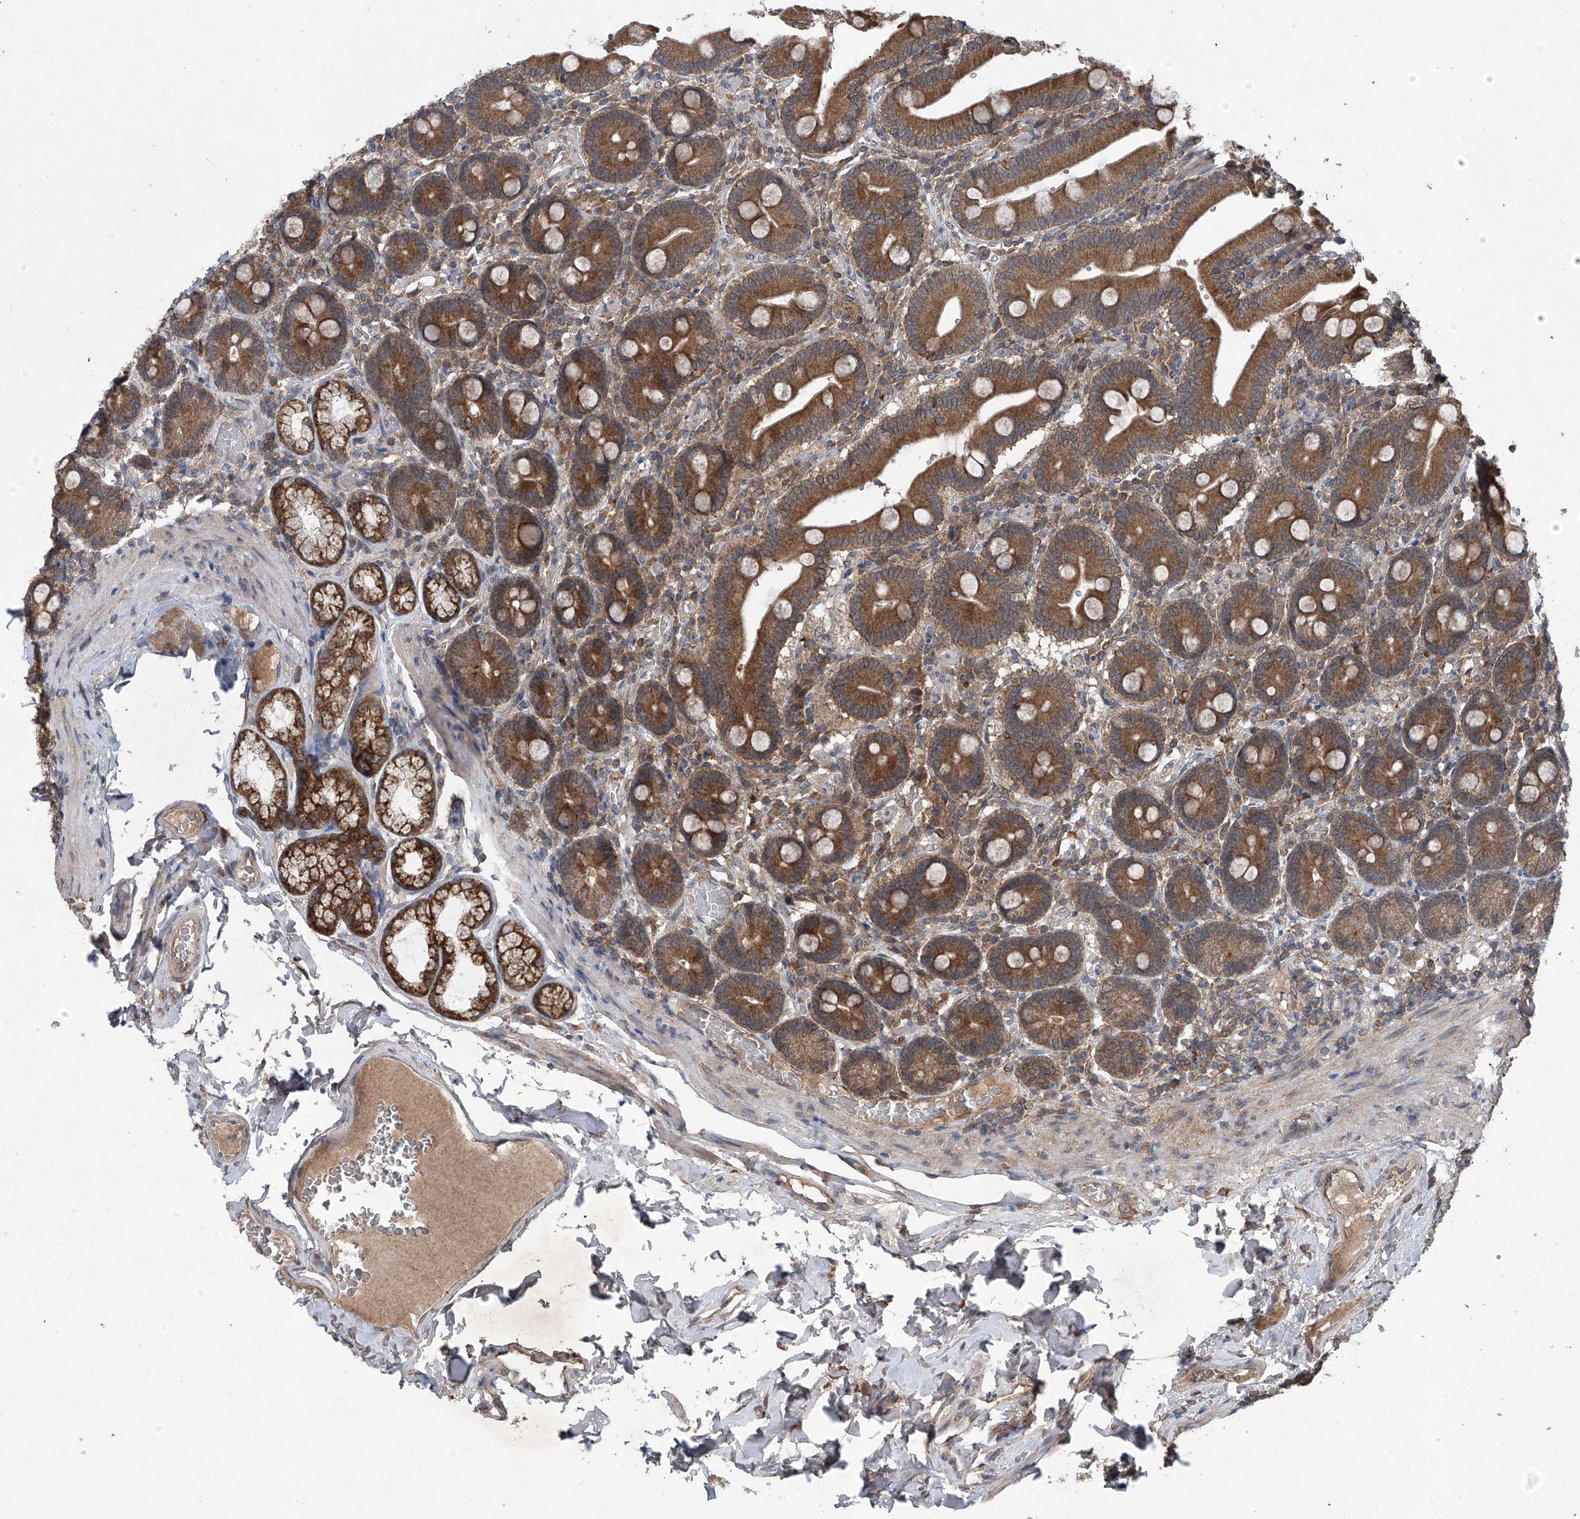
{"staining": {"intensity": "strong", "quantity": ">75%", "location": "cytoplasmic/membranous"}, "tissue": "duodenum", "cell_type": "Glandular cells", "image_type": "normal", "snomed": [{"axis": "morphology", "description": "Normal tissue, NOS"}, {"axis": "topography", "description": "Duodenum"}], "caption": "Protein expression analysis of unremarkable duodenum reveals strong cytoplasmic/membranous staining in about >75% of glandular cells.", "gene": "SUMF2", "patient": {"sex": "female", "age": 62}}